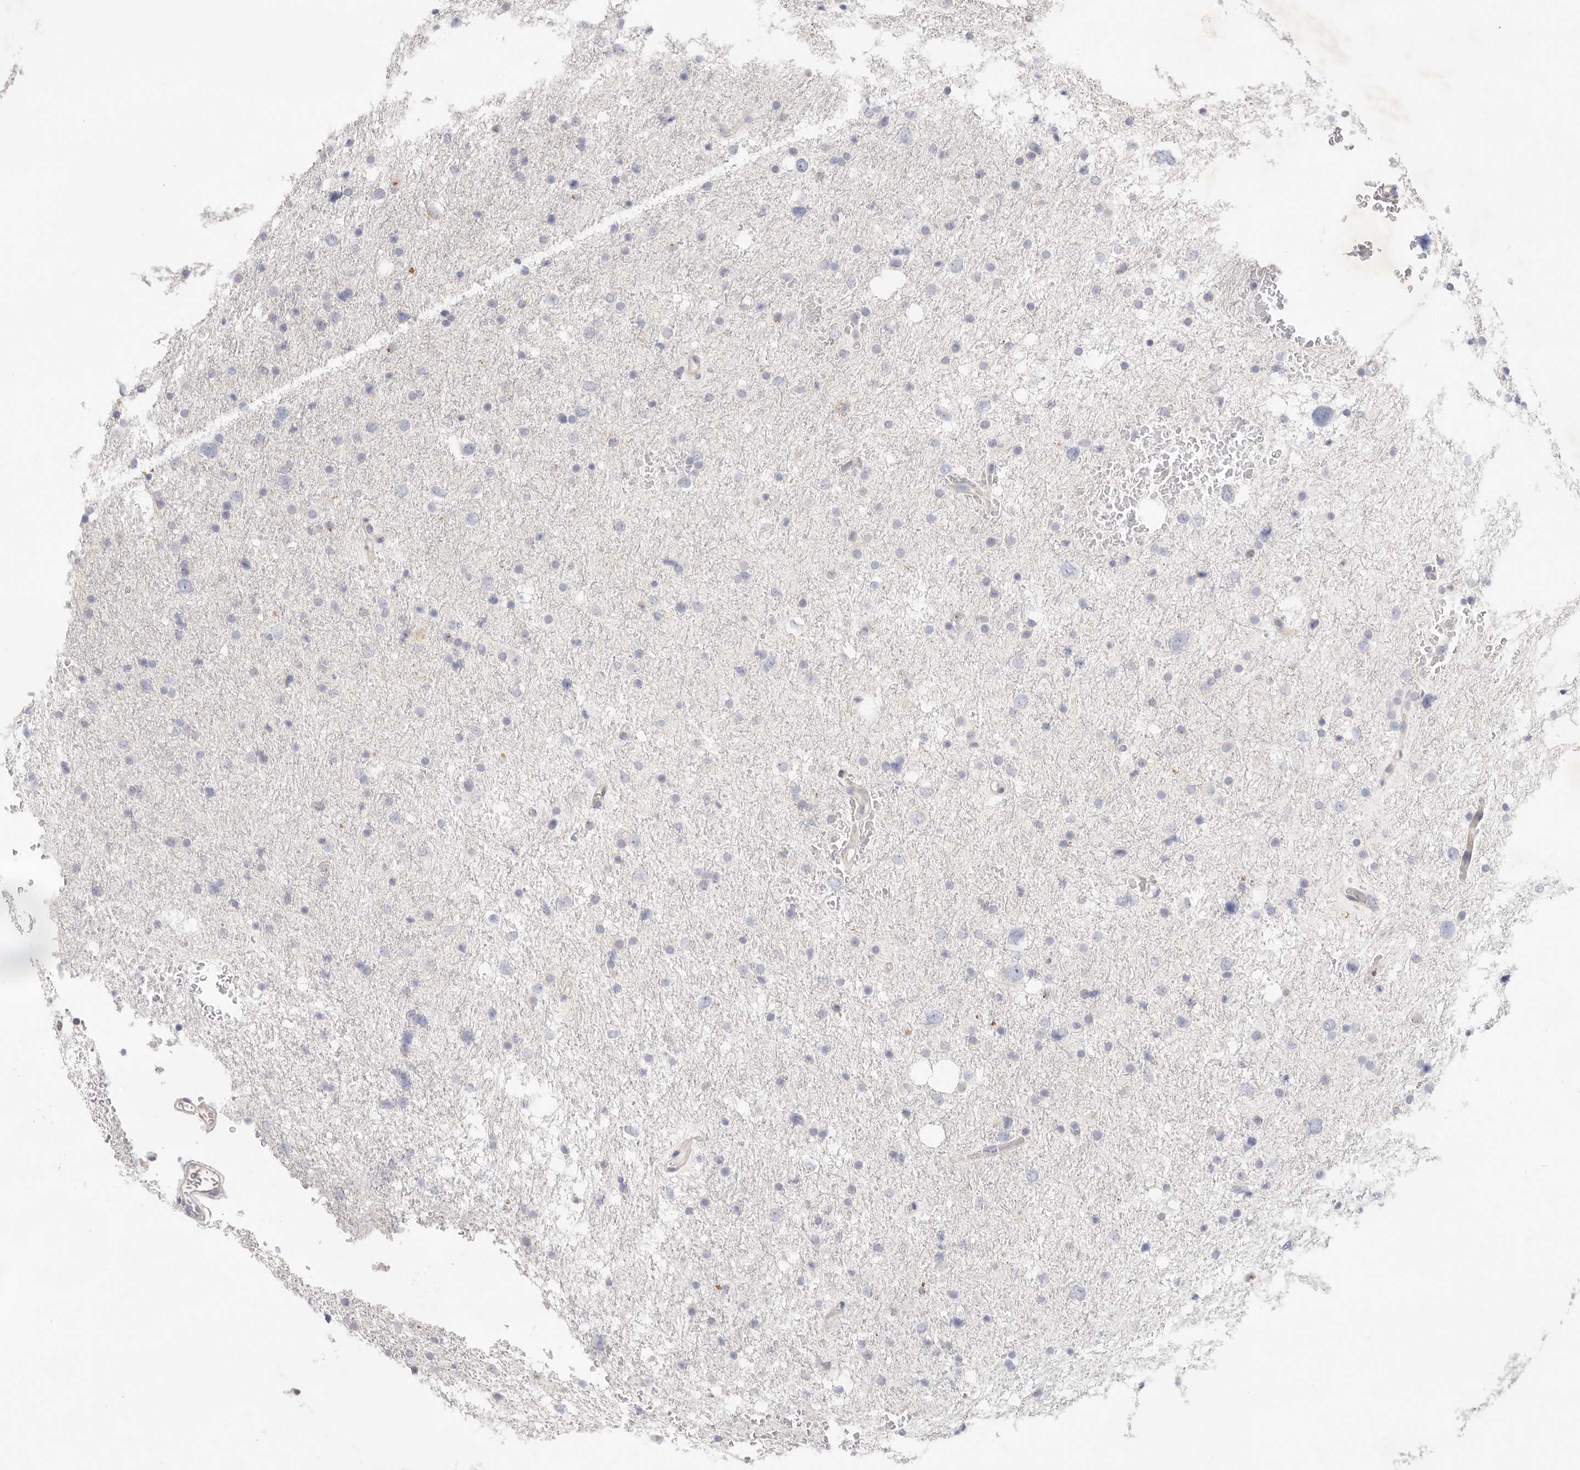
{"staining": {"intensity": "negative", "quantity": "none", "location": "none"}, "tissue": "glioma", "cell_type": "Tumor cells", "image_type": "cancer", "snomed": [{"axis": "morphology", "description": "Glioma, malignant, Low grade"}, {"axis": "topography", "description": "Brain"}], "caption": "This is a image of IHC staining of malignant glioma (low-grade), which shows no positivity in tumor cells. Brightfield microscopy of IHC stained with DAB (3,3'-diaminobenzidine) (brown) and hematoxylin (blue), captured at high magnification.", "gene": "USH1C", "patient": {"sex": "female", "age": 37}}